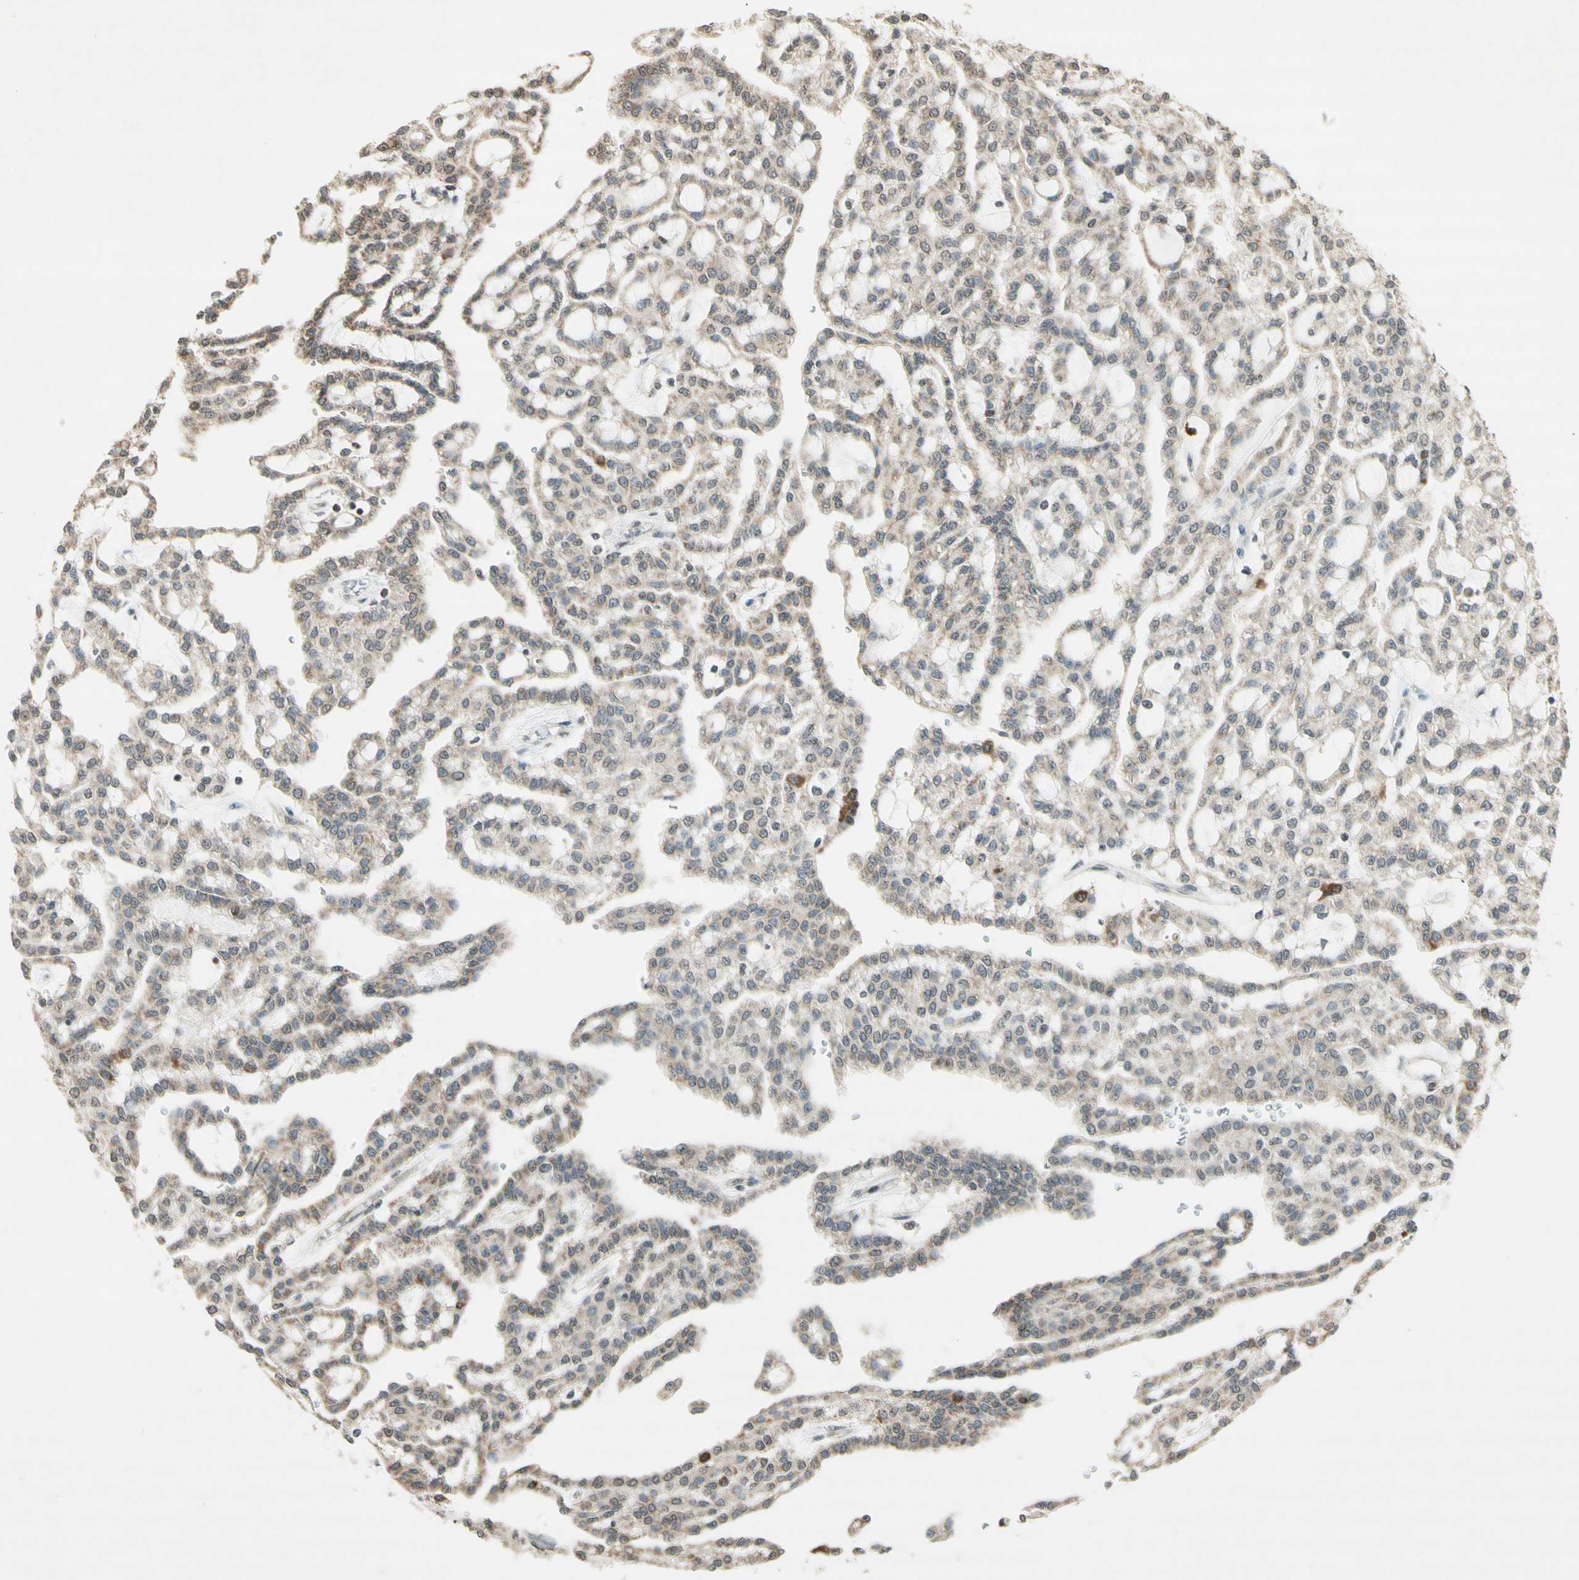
{"staining": {"intensity": "weak", "quantity": ">75%", "location": "cytoplasmic/membranous"}, "tissue": "renal cancer", "cell_type": "Tumor cells", "image_type": "cancer", "snomed": [{"axis": "morphology", "description": "Adenocarcinoma, NOS"}, {"axis": "topography", "description": "Kidney"}], "caption": "There is low levels of weak cytoplasmic/membranous positivity in tumor cells of renal cancer, as demonstrated by immunohistochemical staining (brown color).", "gene": "CCNI", "patient": {"sex": "male", "age": 63}}